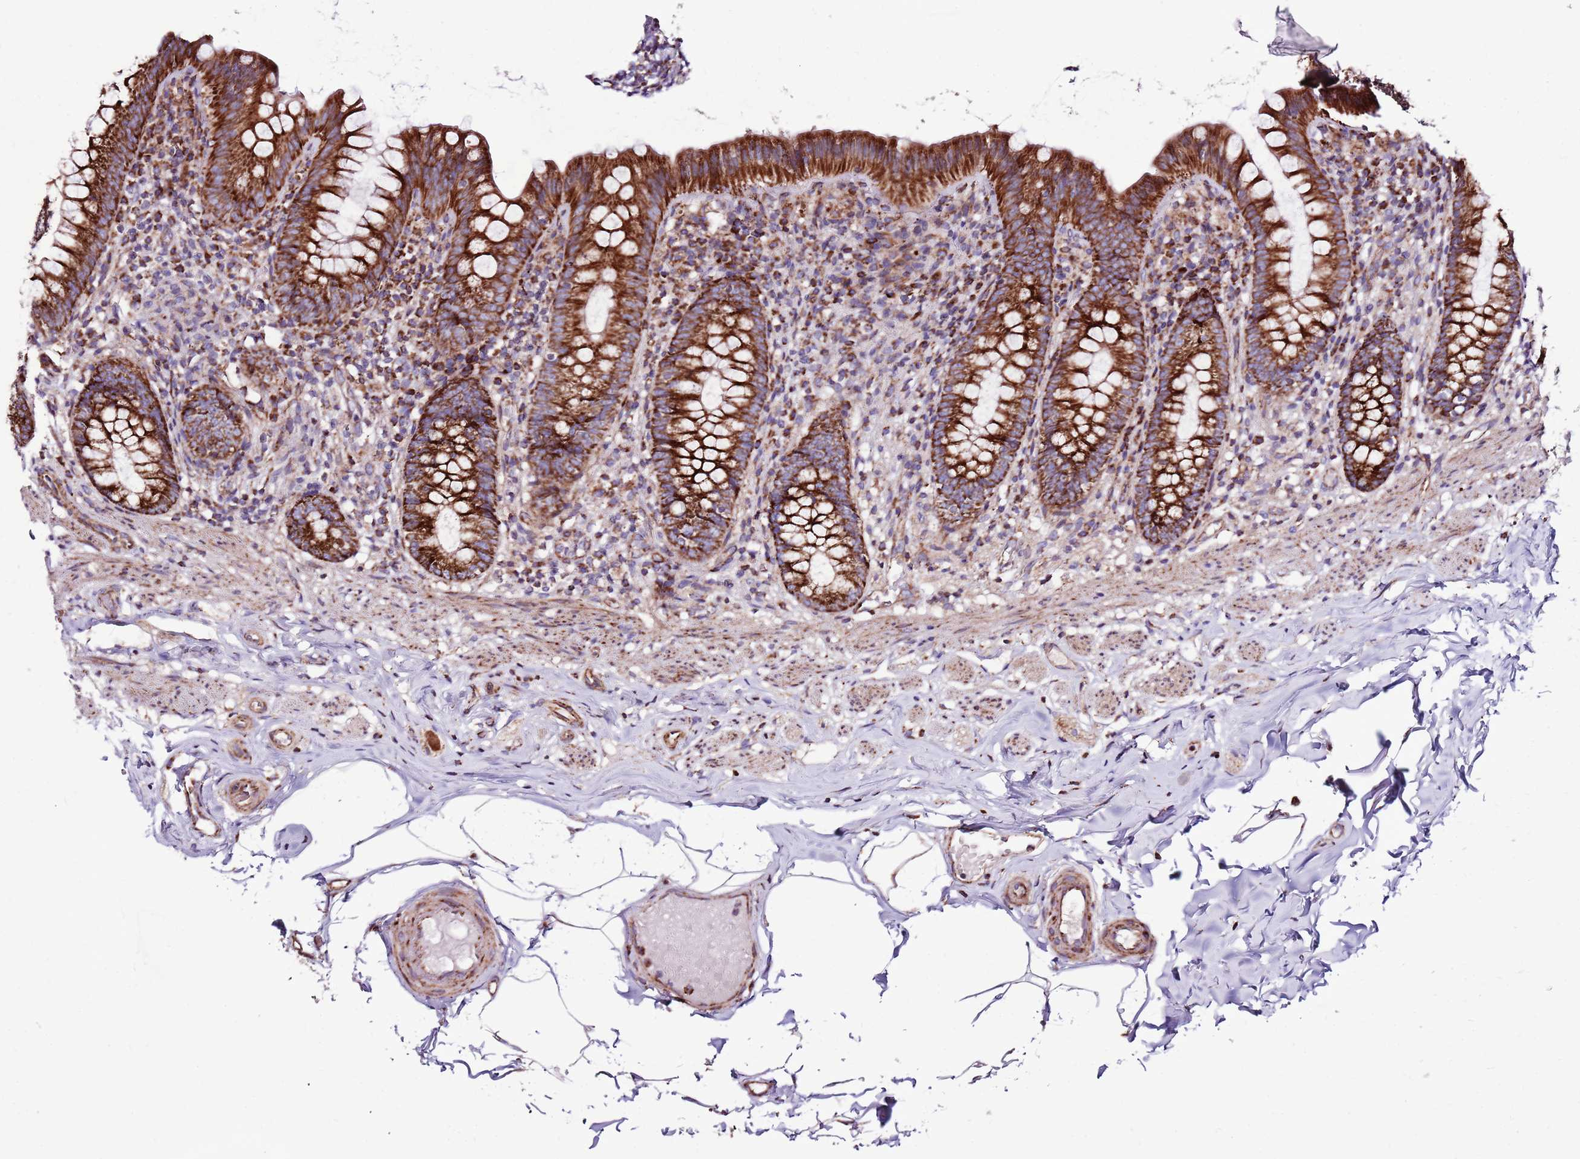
{"staining": {"intensity": "strong", "quantity": ">75%", "location": "cytoplasmic/membranous"}, "tissue": "appendix", "cell_type": "Glandular cells", "image_type": "normal", "snomed": [{"axis": "morphology", "description": "Normal tissue, NOS"}, {"axis": "topography", "description": "Appendix"}], "caption": "Immunohistochemical staining of benign human appendix reveals high levels of strong cytoplasmic/membranous positivity in about >75% of glandular cells. (Brightfield microscopy of DAB IHC at high magnification).", "gene": "HECTD4", "patient": {"sex": "male", "age": 55}}